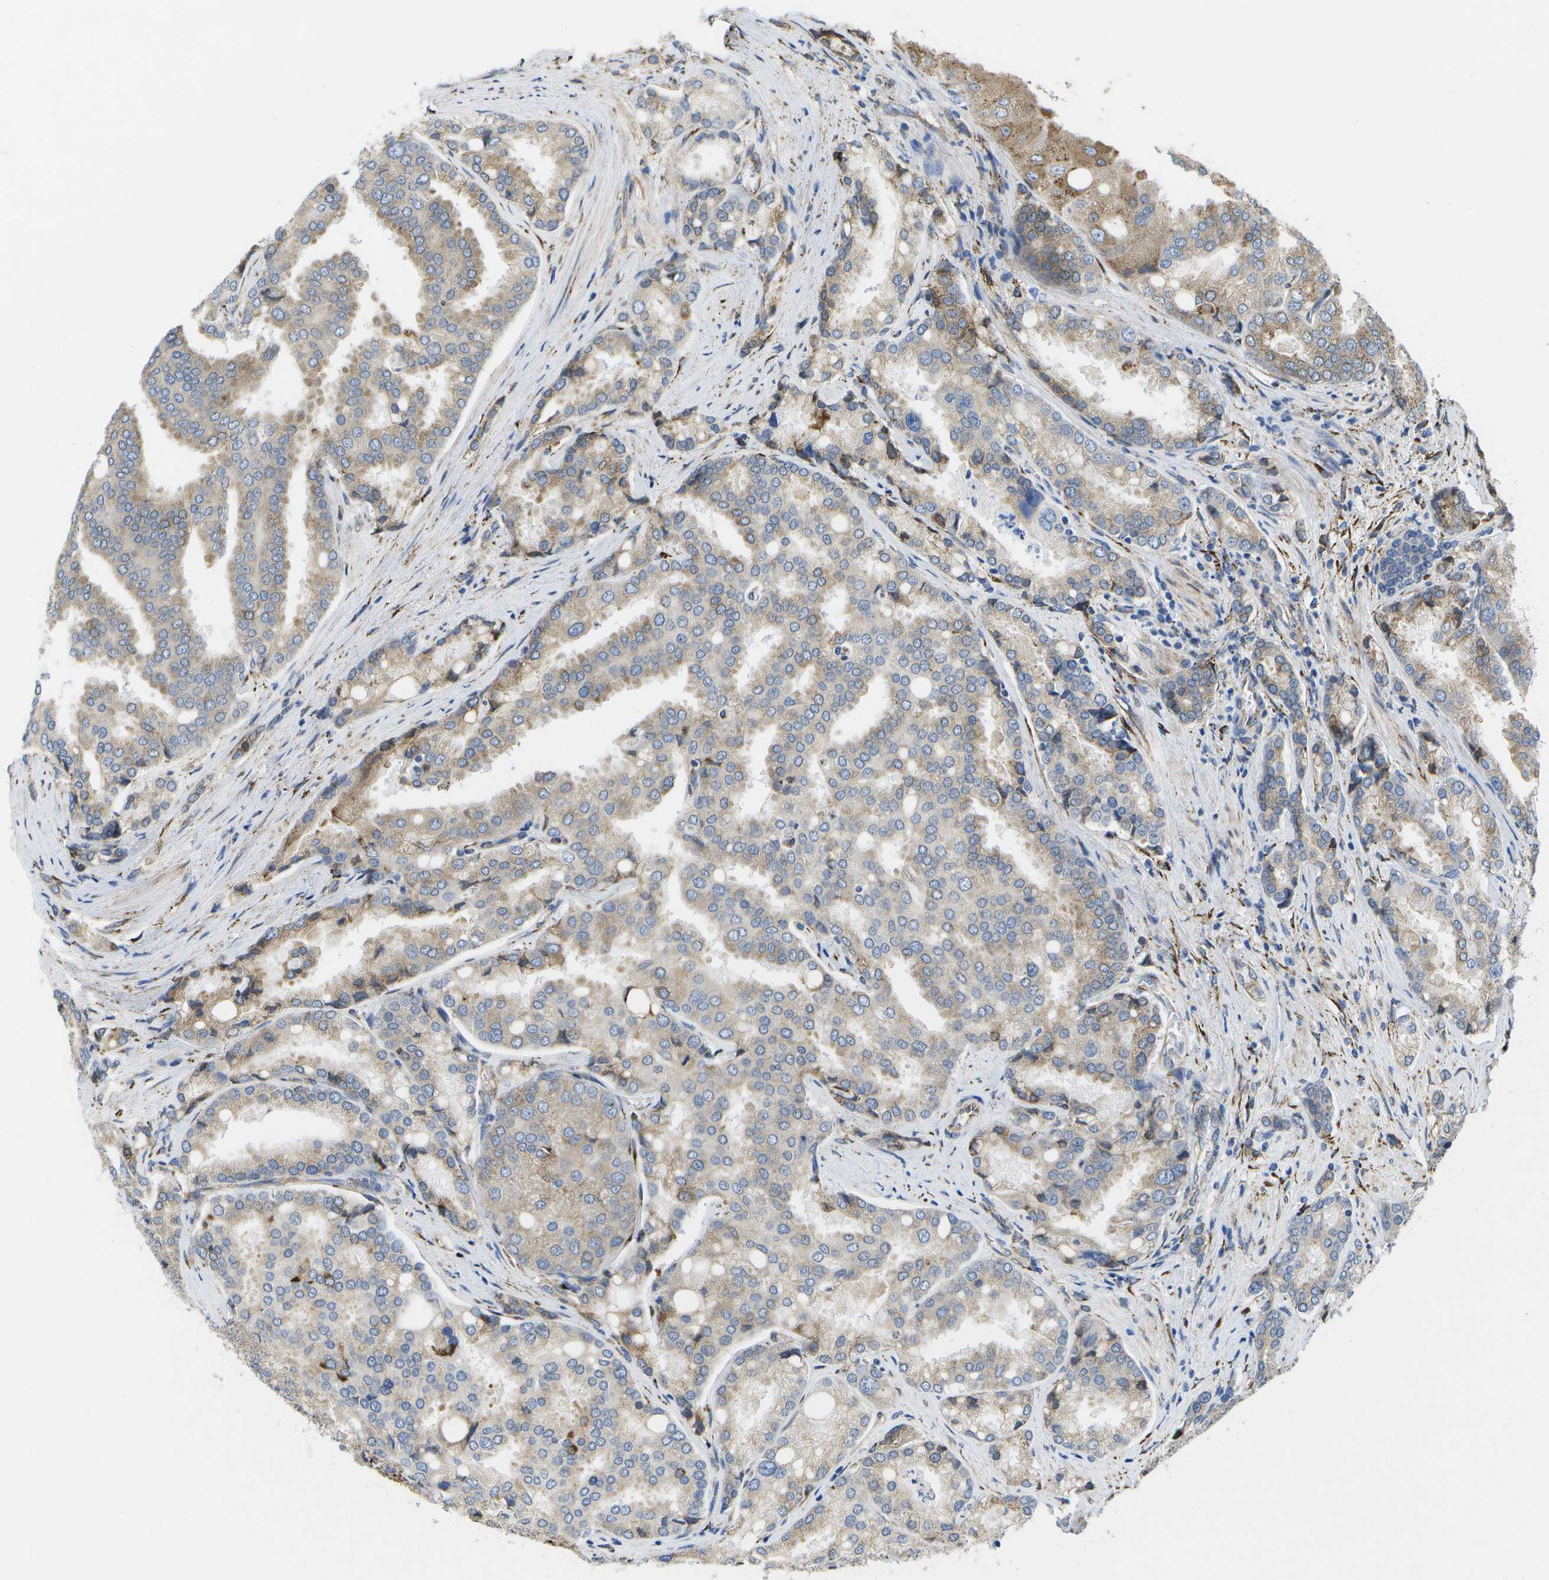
{"staining": {"intensity": "weak", "quantity": "25%-75%", "location": "cytoplasmic/membranous"}, "tissue": "prostate cancer", "cell_type": "Tumor cells", "image_type": "cancer", "snomed": [{"axis": "morphology", "description": "Adenocarcinoma, High grade"}, {"axis": "topography", "description": "Prostate"}], "caption": "This is an image of immunohistochemistry staining of adenocarcinoma (high-grade) (prostate), which shows weak expression in the cytoplasmic/membranous of tumor cells.", "gene": "ZDHHC17", "patient": {"sex": "male", "age": 50}}